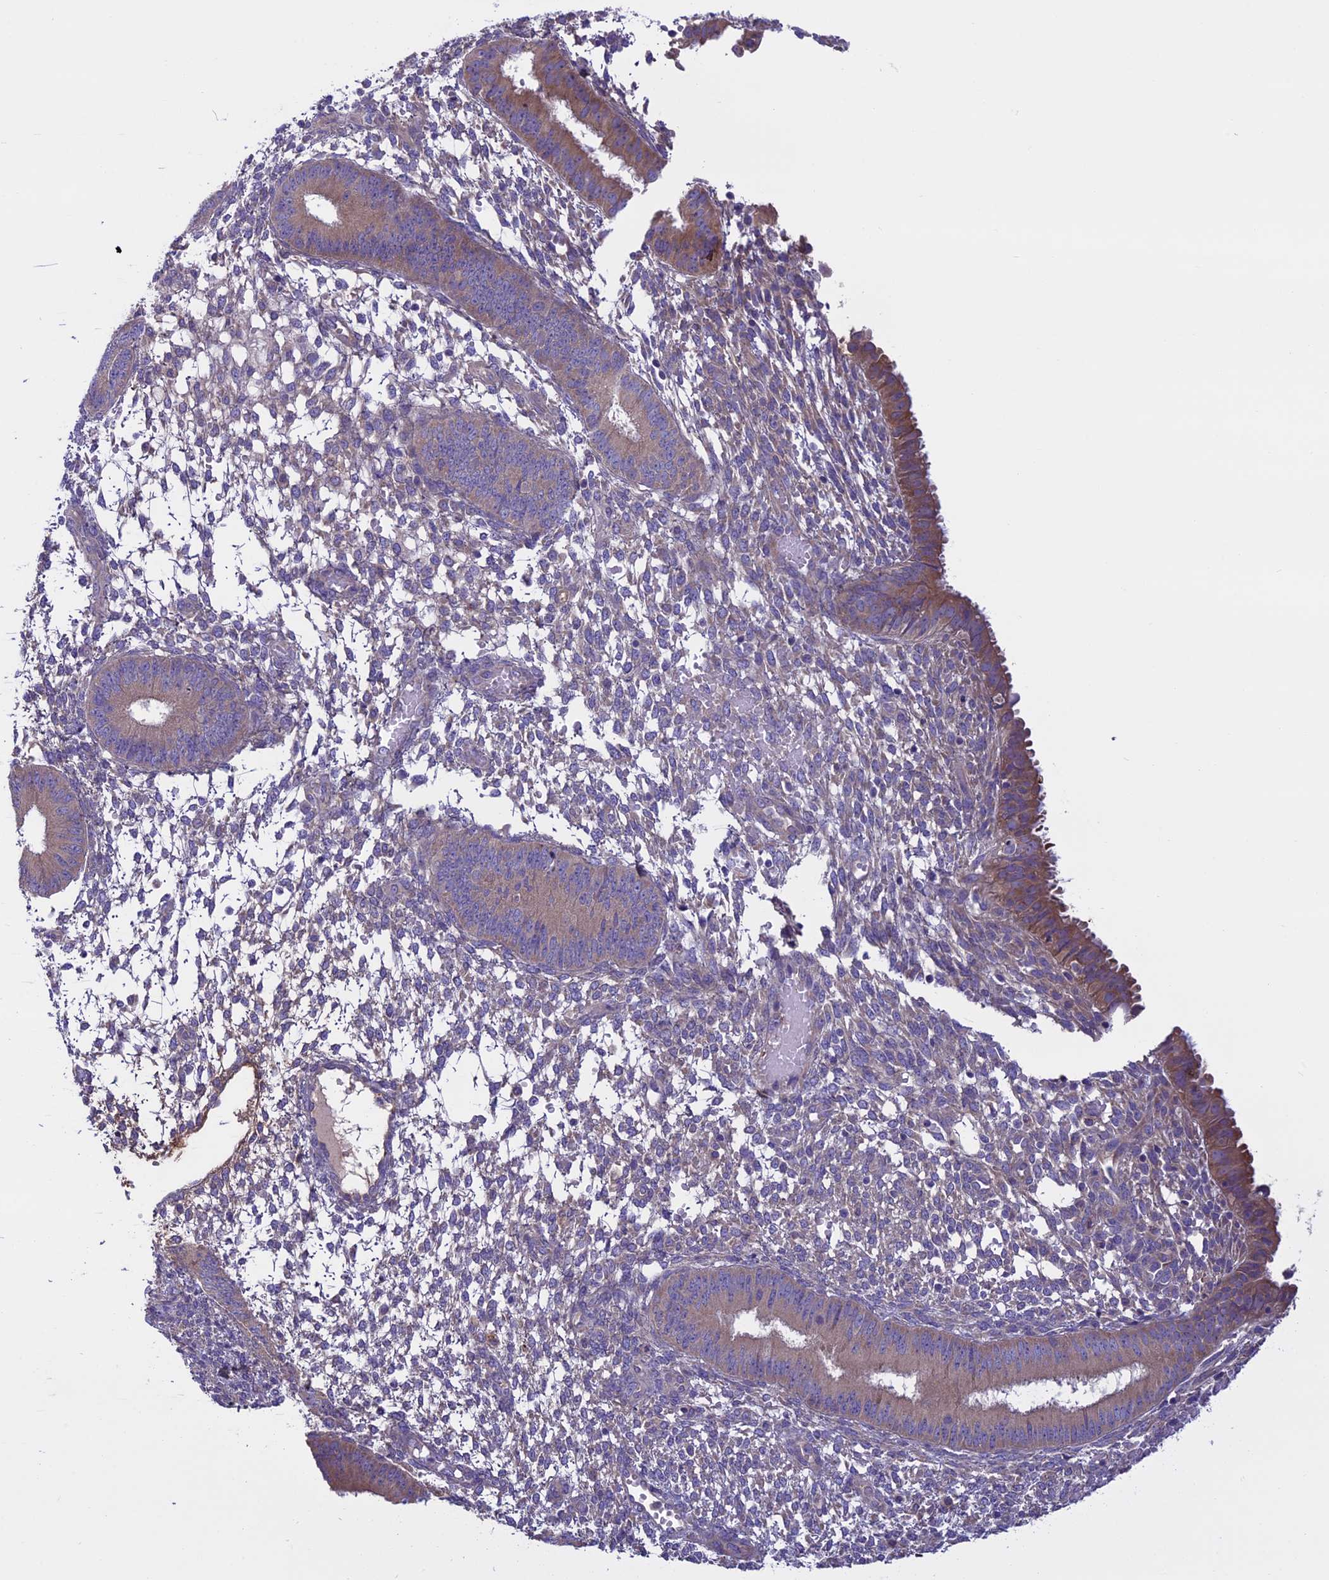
{"staining": {"intensity": "negative", "quantity": "none", "location": "none"}, "tissue": "endometrium", "cell_type": "Cells in endometrial stroma", "image_type": "normal", "snomed": [{"axis": "morphology", "description": "Normal tissue, NOS"}, {"axis": "topography", "description": "Endometrium"}], "caption": "Immunohistochemistry (IHC) micrograph of benign endometrium stained for a protein (brown), which exhibits no expression in cells in endometrial stroma. Brightfield microscopy of IHC stained with DAB (brown) and hematoxylin (blue), captured at high magnification.", "gene": "DCTN5", "patient": {"sex": "female", "age": 49}}